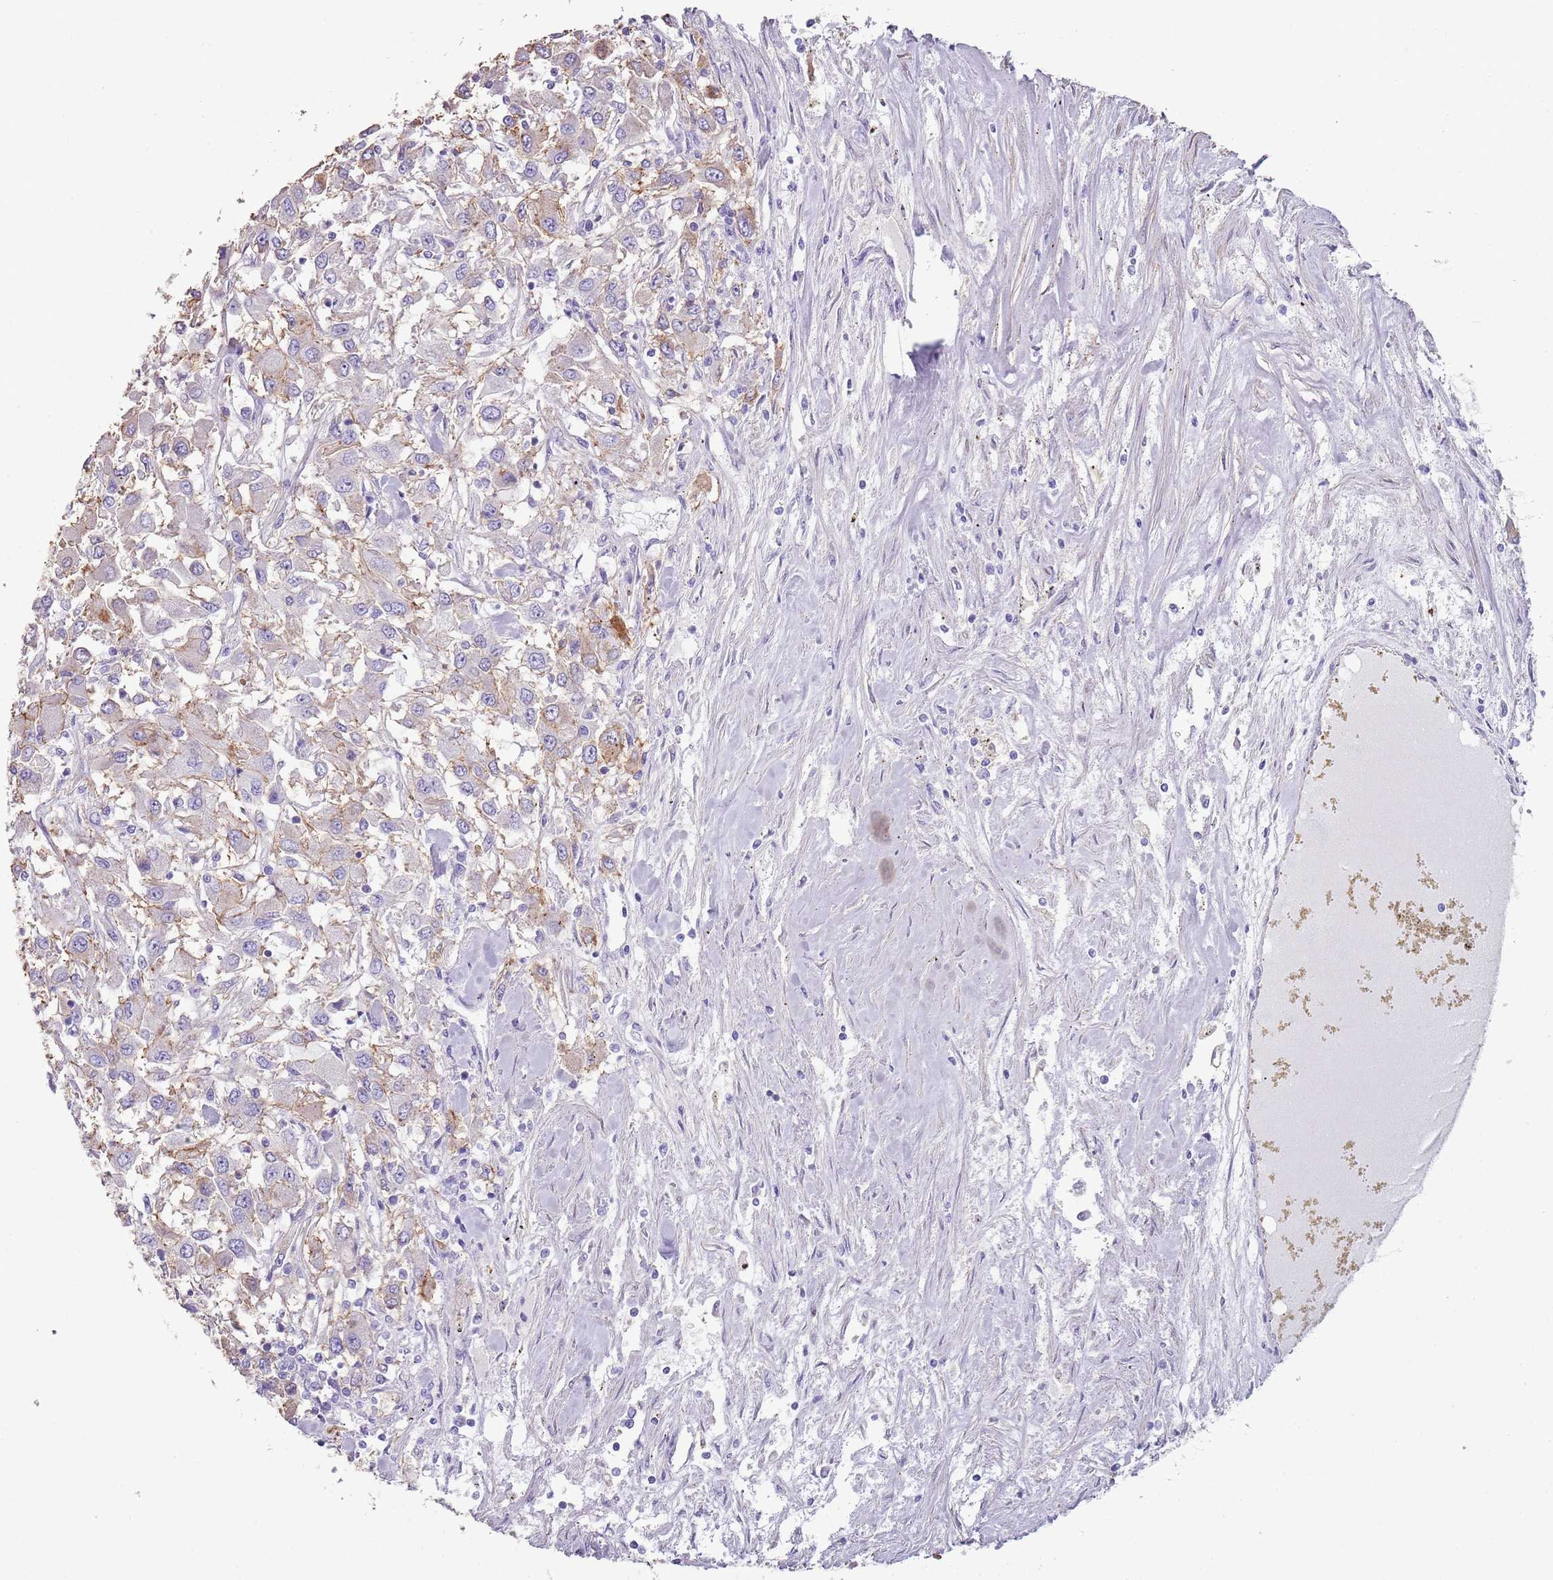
{"staining": {"intensity": "negative", "quantity": "none", "location": "none"}, "tissue": "renal cancer", "cell_type": "Tumor cells", "image_type": "cancer", "snomed": [{"axis": "morphology", "description": "Adenocarcinoma, NOS"}, {"axis": "topography", "description": "Kidney"}], "caption": "Immunohistochemical staining of renal adenocarcinoma shows no significant positivity in tumor cells.", "gene": "NBPF3", "patient": {"sex": "female", "age": 67}}